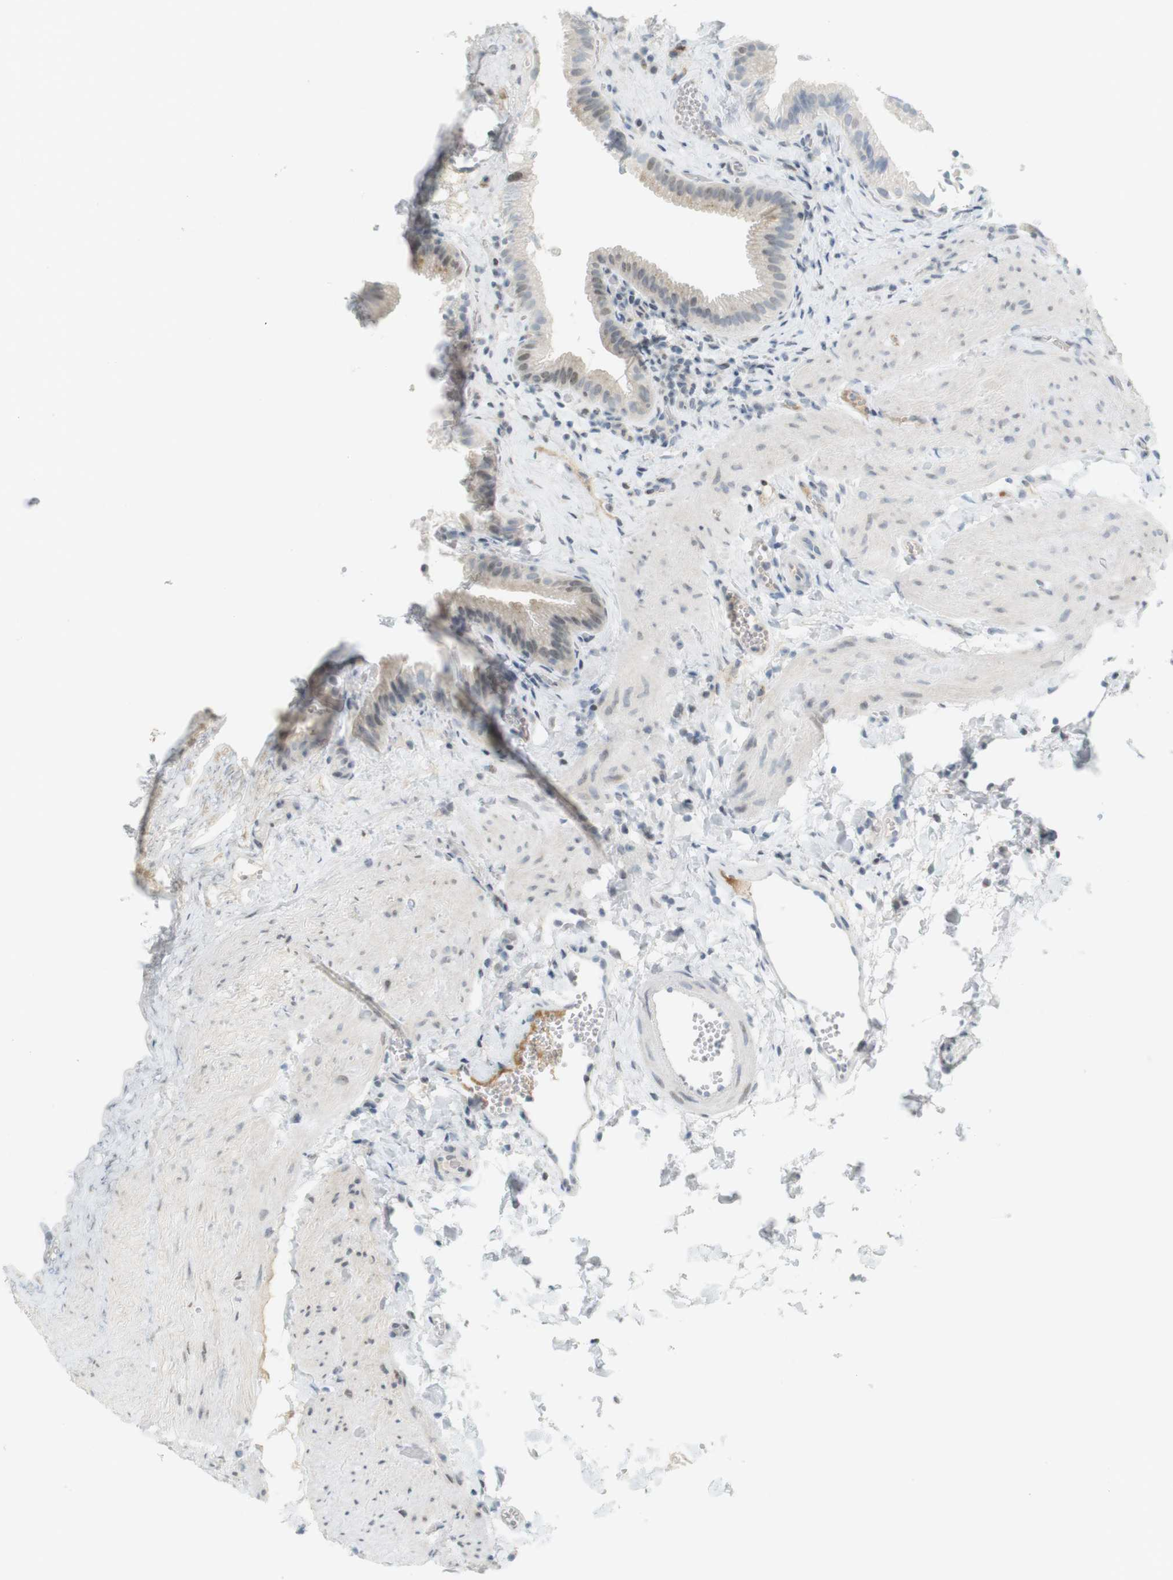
{"staining": {"intensity": "weak", "quantity": "<25%", "location": "cytoplasmic/membranous"}, "tissue": "gallbladder", "cell_type": "Glandular cells", "image_type": "normal", "snomed": [{"axis": "morphology", "description": "Normal tissue, NOS"}, {"axis": "topography", "description": "Gallbladder"}], "caption": "Glandular cells show no significant staining in unremarkable gallbladder. Brightfield microscopy of immunohistochemistry (IHC) stained with DAB (brown) and hematoxylin (blue), captured at high magnification.", "gene": "DMC1", "patient": {"sex": "female", "age": 24}}